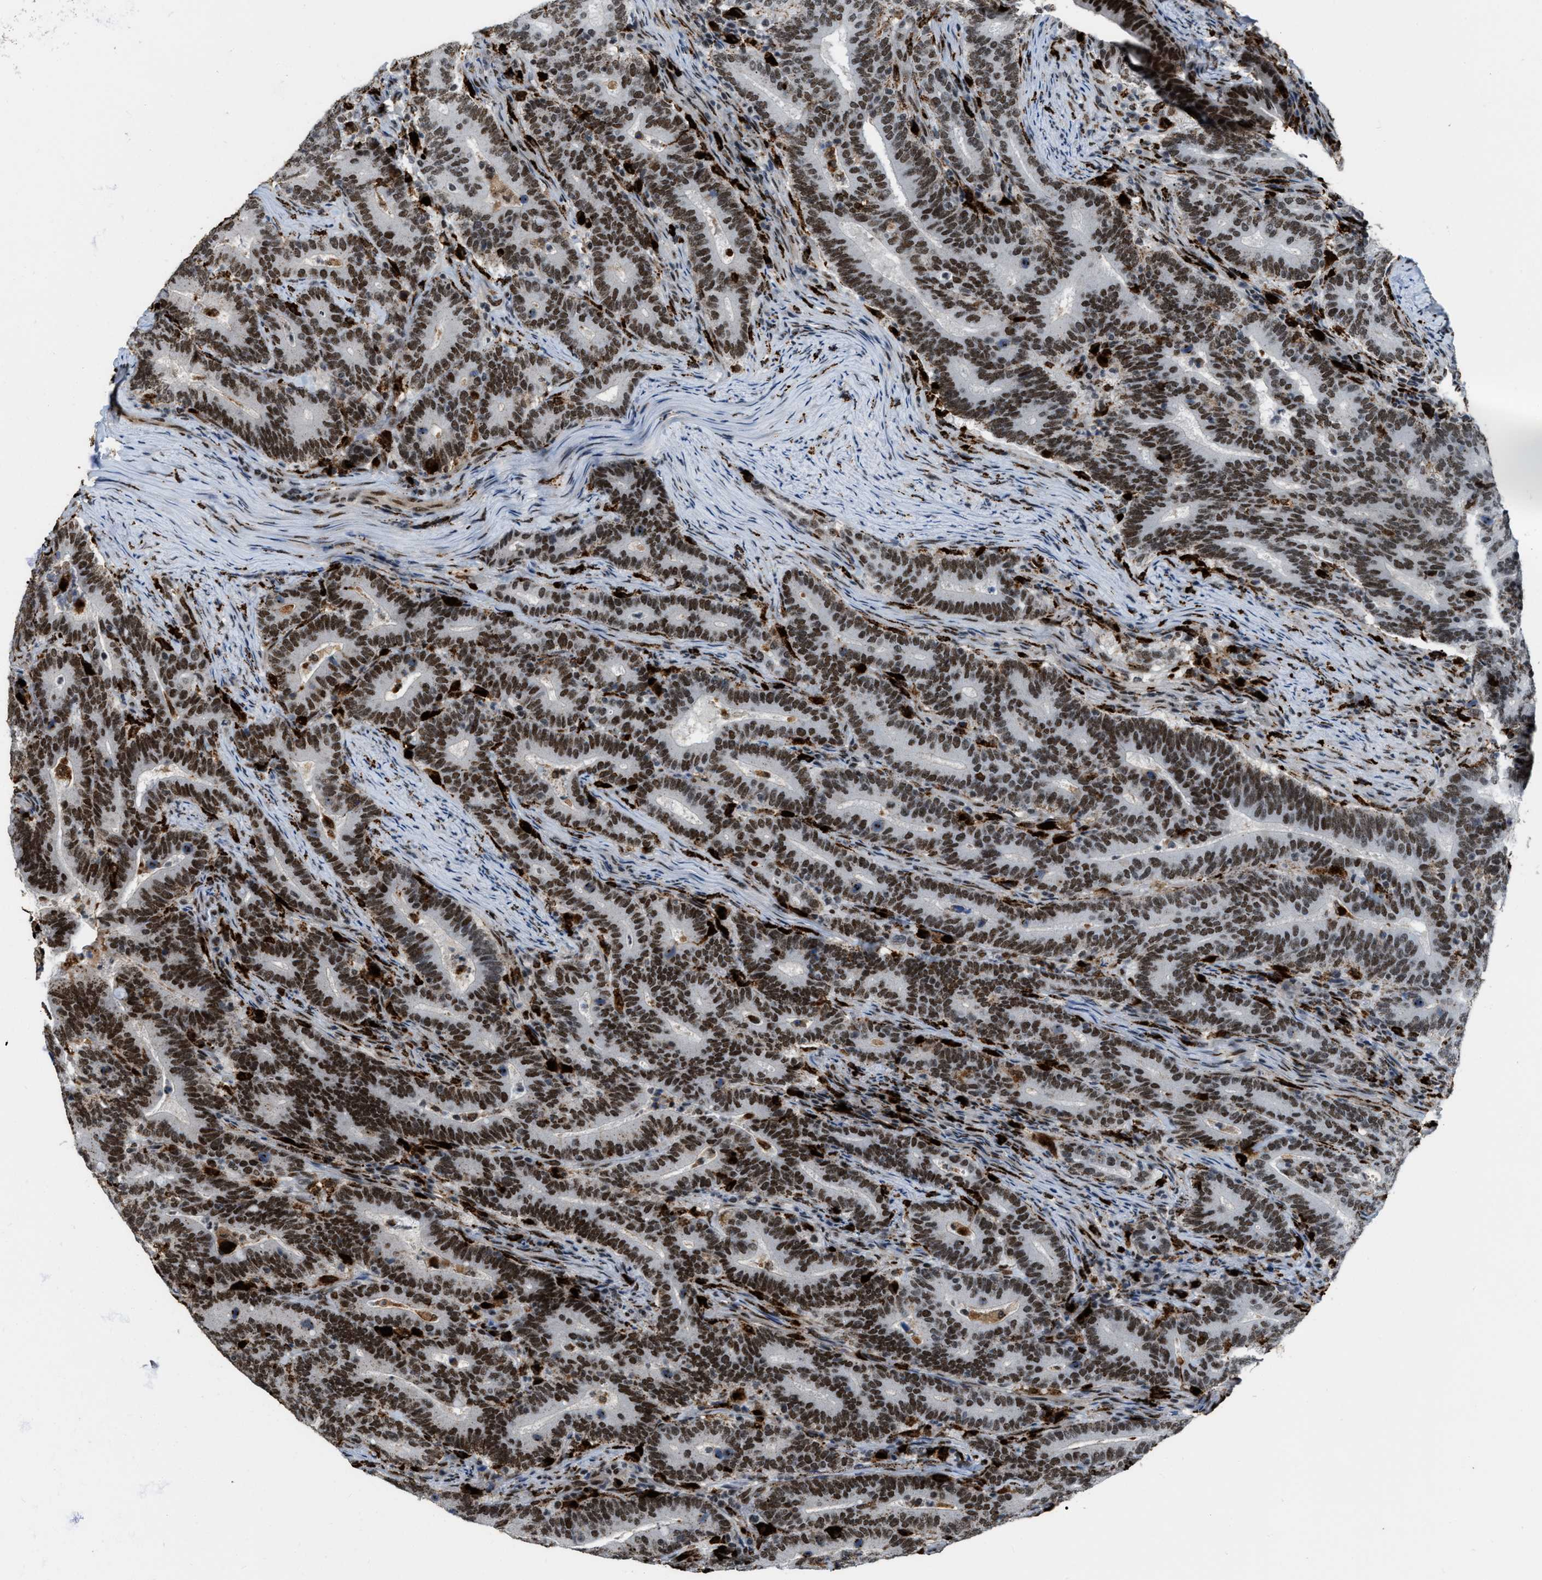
{"staining": {"intensity": "moderate", "quantity": ">75%", "location": "nuclear"}, "tissue": "colorectal cancer", "cell_type": "Tumor cells", "image_type": "cancer", "snomed": [{"axis": "morphology", "description": "Adenocarcinoma, NOS"}, {"axis": "topography", "description": "Colon"}], "caption": "Brown immunohistochemical staining in human colorectal cancer shows moderate nuclear staining in approximately >75% of tumor cells.", "gene": "NUMA1", "patient": {"sex": "female", "age": 66}}